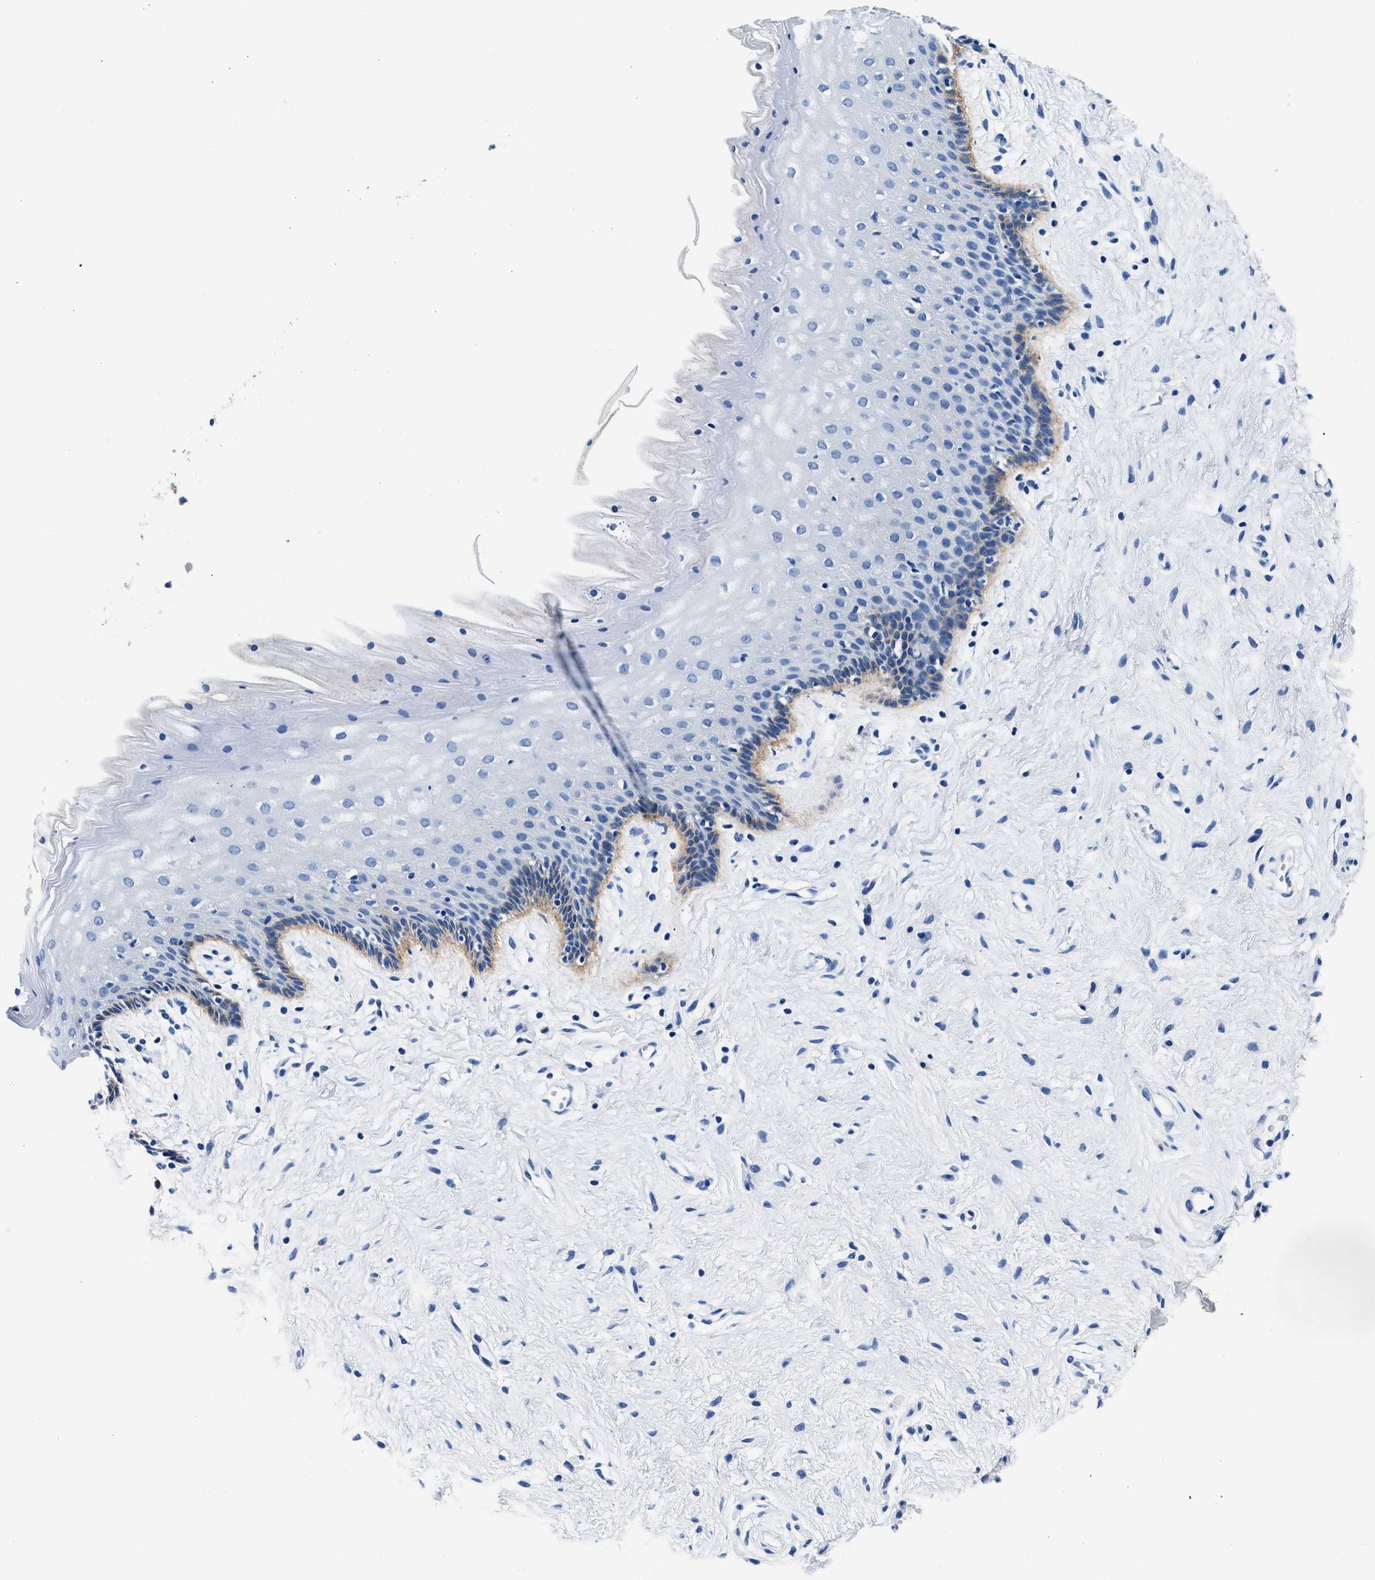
{"staining": {"intensity": "weak", "quantity": "<25%", "location": "cytoplasmic/membranous"}, "tissue": "vagina", "cell_type": "Squamous epithelial cells", "image_type": "normal", "snomed": [{"axis": "morphology", "description": "Normal tissue, NOS"}, {"axis": "topography", "description": "Vagina"}], "caption": "IHC image of normal vagina stained for a protein (brown), which demonstrates no staining in squamous epithelial cells.", "gene": "TNR", "patient": {"sex": "female", "age": 44}}